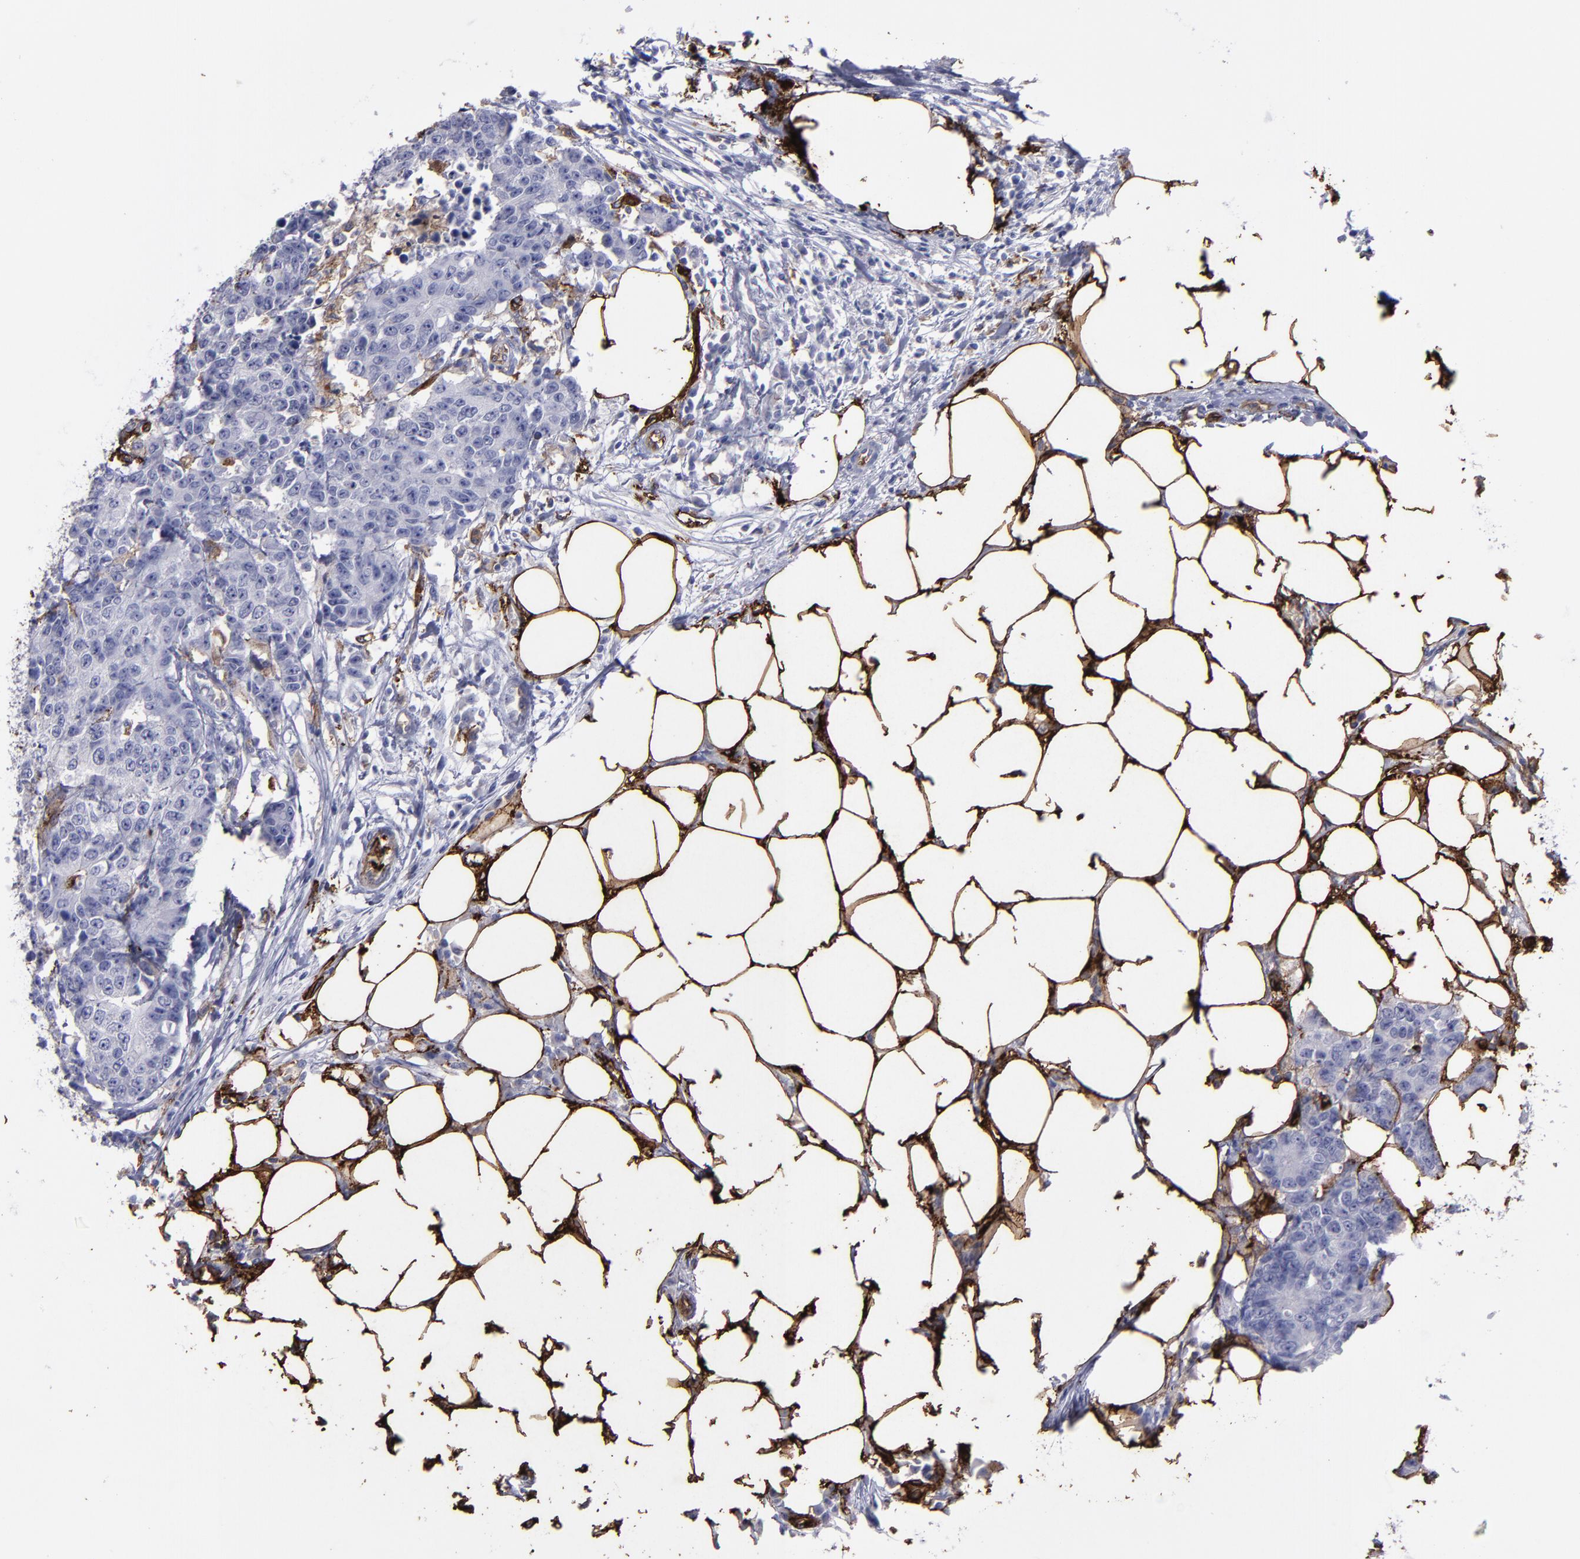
{"staining": {"intensity": "negative", "quantity": "none", "location": "none"}, "tissue": "colorectal cancer", "cell_type": "Tumor cells", "image_type": "cancer", "snomed": [{"axis": "morphology", "description": "Adenocarcinoma, NOS"}, {"axis": "topography", "description": "Colon"}], "caption": "The micrograph demonstrates no staining of tumor cells in colorectal adenocarcinoma.", "gene": "CD36", "patient": {"sex": "female", "age": 86}}